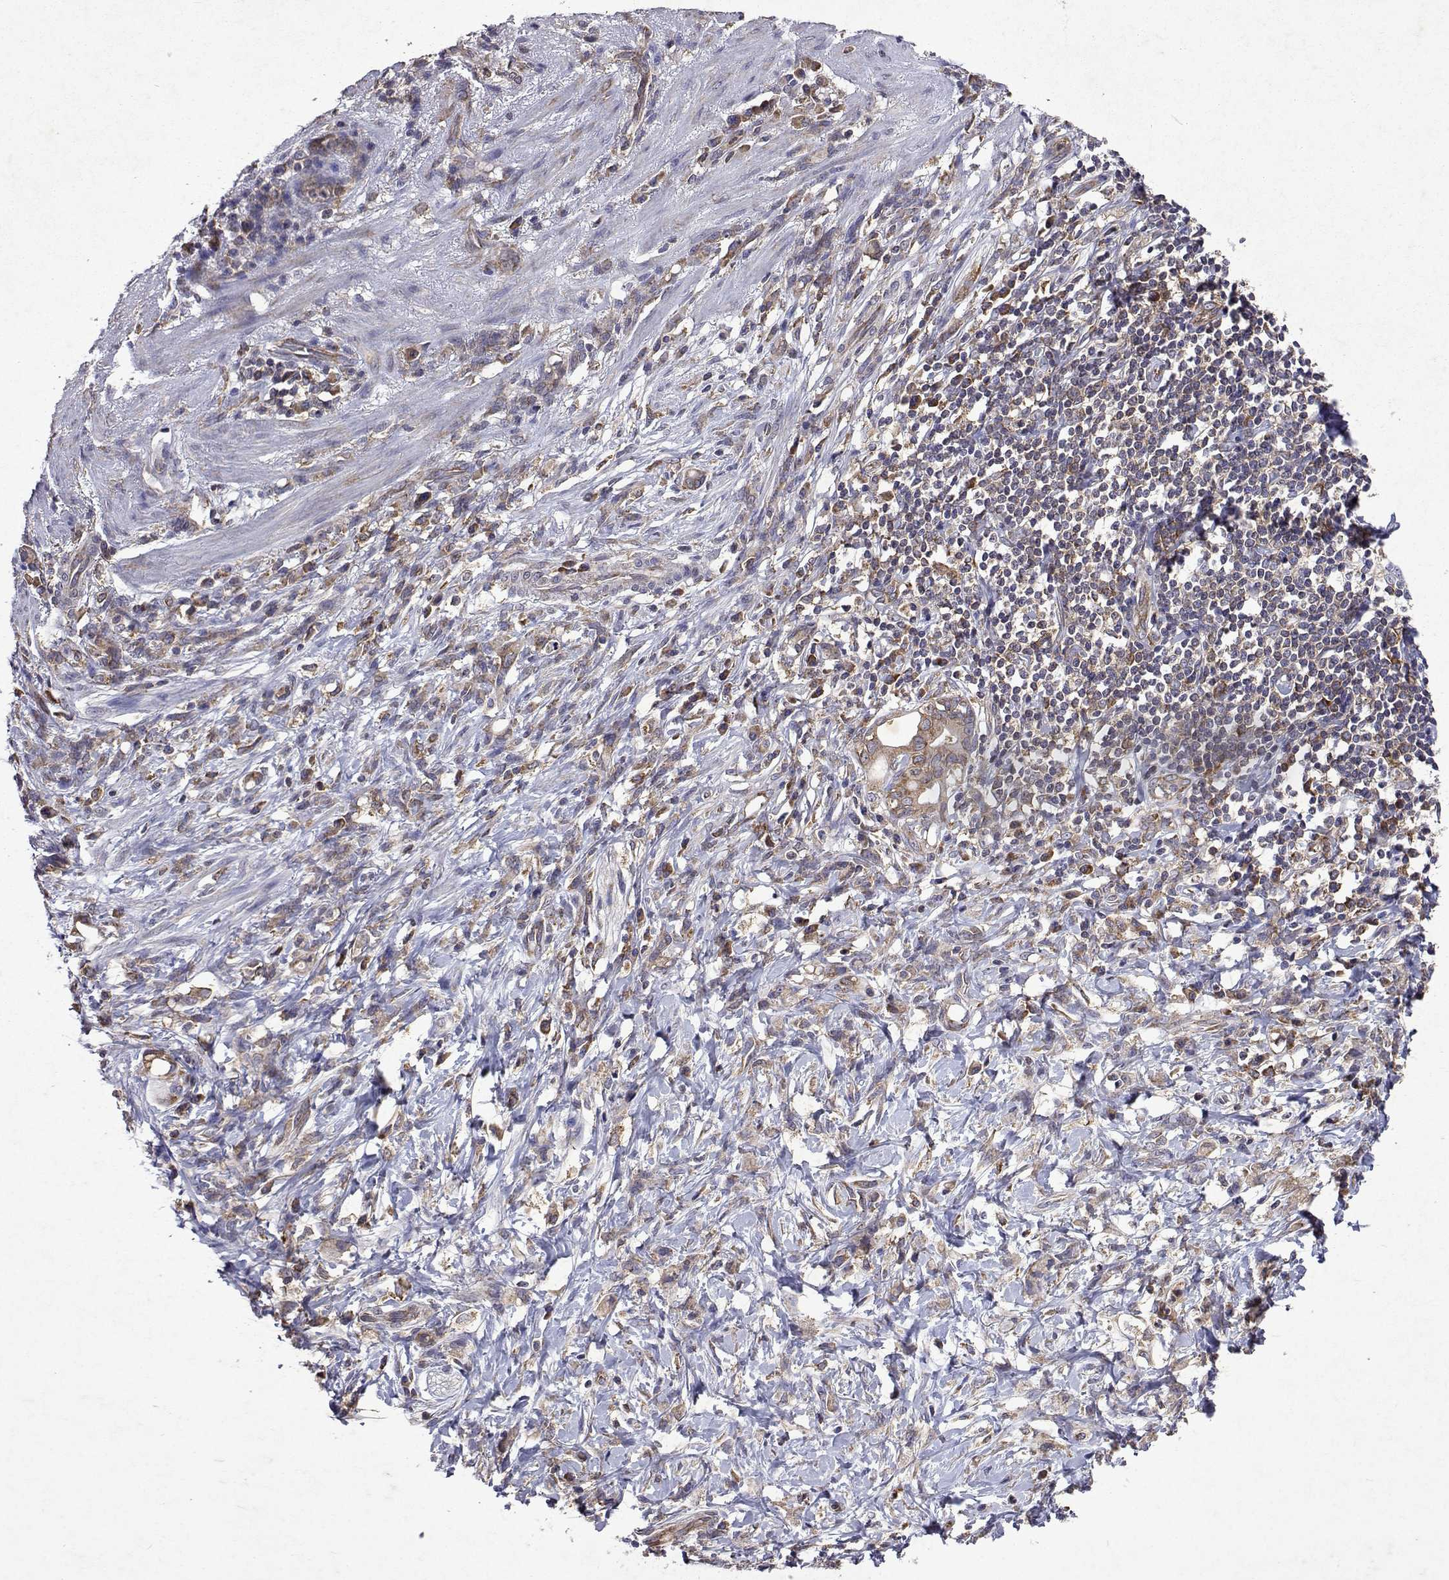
{"staining": {"intensity": "weak", "quantity": ">75%", "location": "cytoplasmic/membranous"}, "tissue": "stomach cancer", "cell_type": "Tumor cells", "image_type": "cancer", "snomed": [{"axis": "morphology", "description": "Adenocarcinoma, NOS"}, {"axis": "topography", "description": "Stomach"}], "caption": "Protein expression analysis of human stomach adenocarcinoma reveals weak cytoplasmic/membranous staining in approximately >75% of tumor cells.", "gene": "TARBP2", "patient": {"sex": "female", "age": 84}}